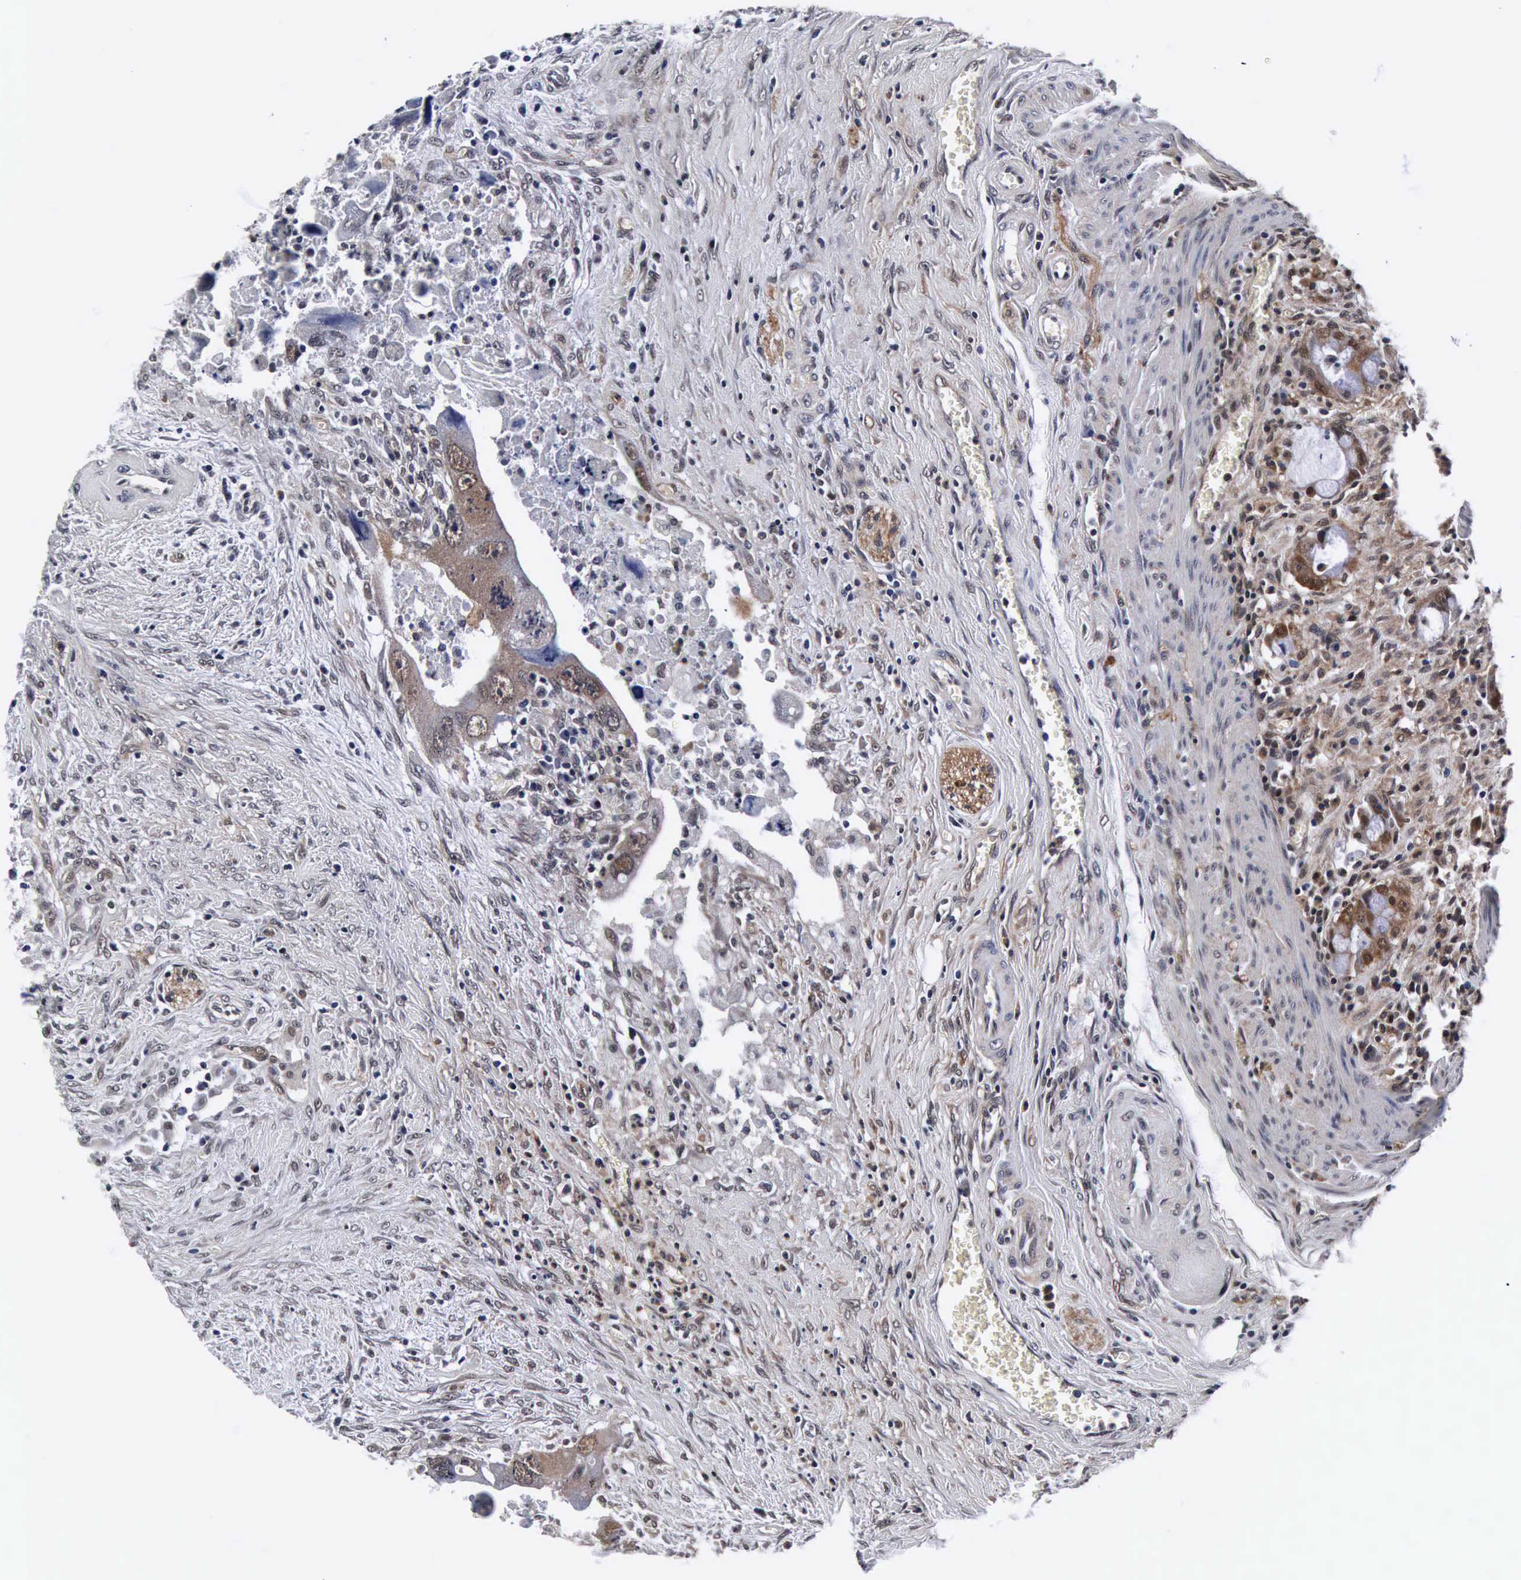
{"staining": {"intensity": "weak", "quantity": "25%-75%", "location": "cytoplasmic/membranous,nuclear"}, "tissue": "colorectal cancer", "cell_type": "Tumor cells", "image_type": "cancer", "snomed": [{"axis": "morphology", "description": "Adenocarcinoma, NOS"}, {"axis": "topography", "description": "Rectum"}], "caption": "IHC staining of colorectal cancer, which reveals low levels of weak cytoplasmic/membranous and nuclear positivity in approximately 25%-75% of tumor cells indicating weak cytoplasmic/membranous and nuclear protein positivity. The staining was performed using DAB (brown) for protein detection and nuclei were counterstained in hematoxylin (blue).", "gene": "UBC", "patient": {"sex": "male", "age": 70}}